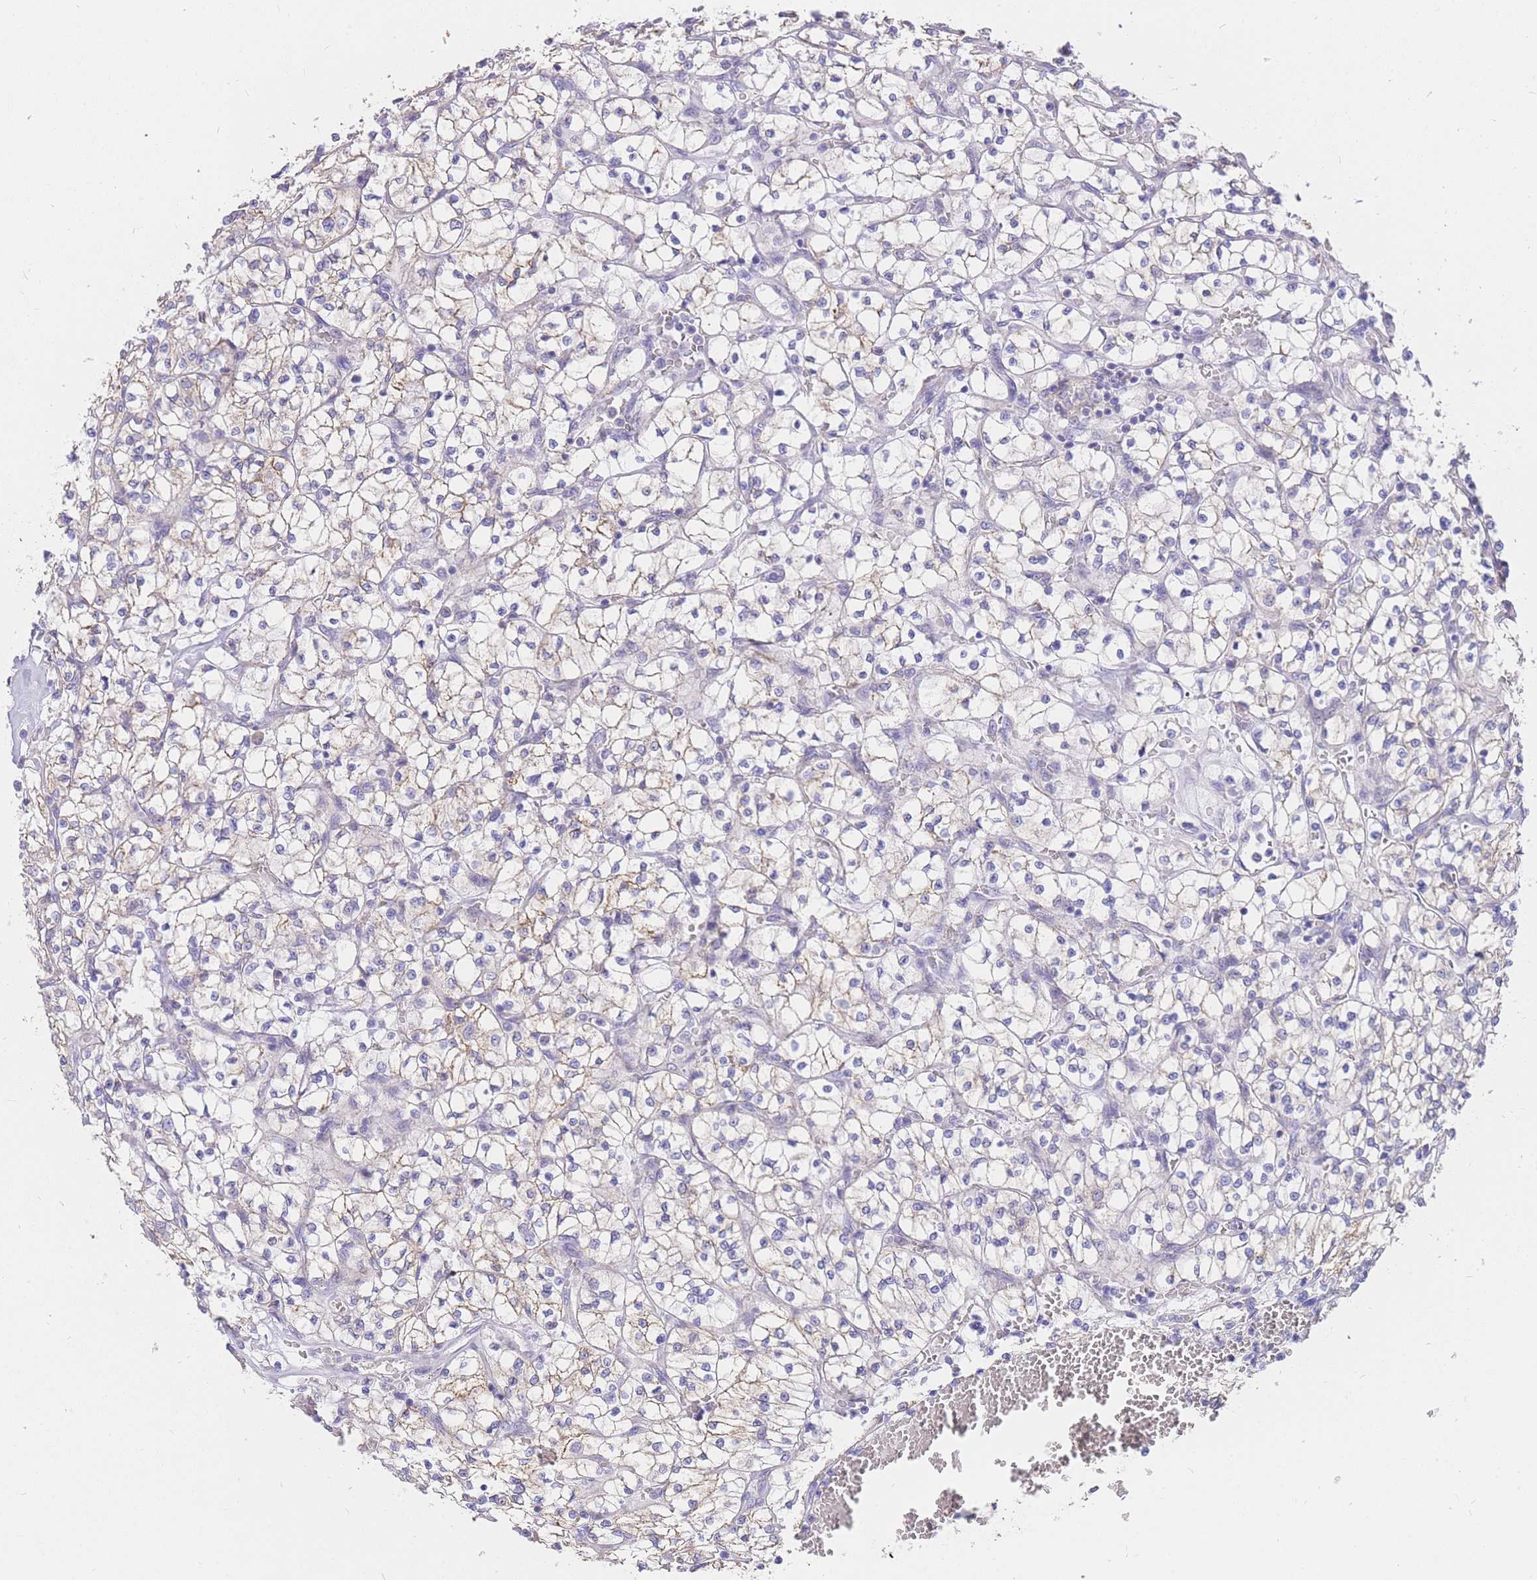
{"staining": {"intensity": "negative", "quantity": "none", "location": "none"}, "tissue": "renal cancer", "cell_type": "Tumor cells", "image_type": "cancer", "snomed": [{"axis": "morphology", "description": "Adenocarcinoma, NOS"}, {"axis": "topography", "description": "Kidney"}], "caption": "This is an IHC photomicrograph of human adenocarcinoma (renal). There is no positivity in tumor cells.", "gene": "C2orf88", "patient": {"sex": "female", "age": 64}}